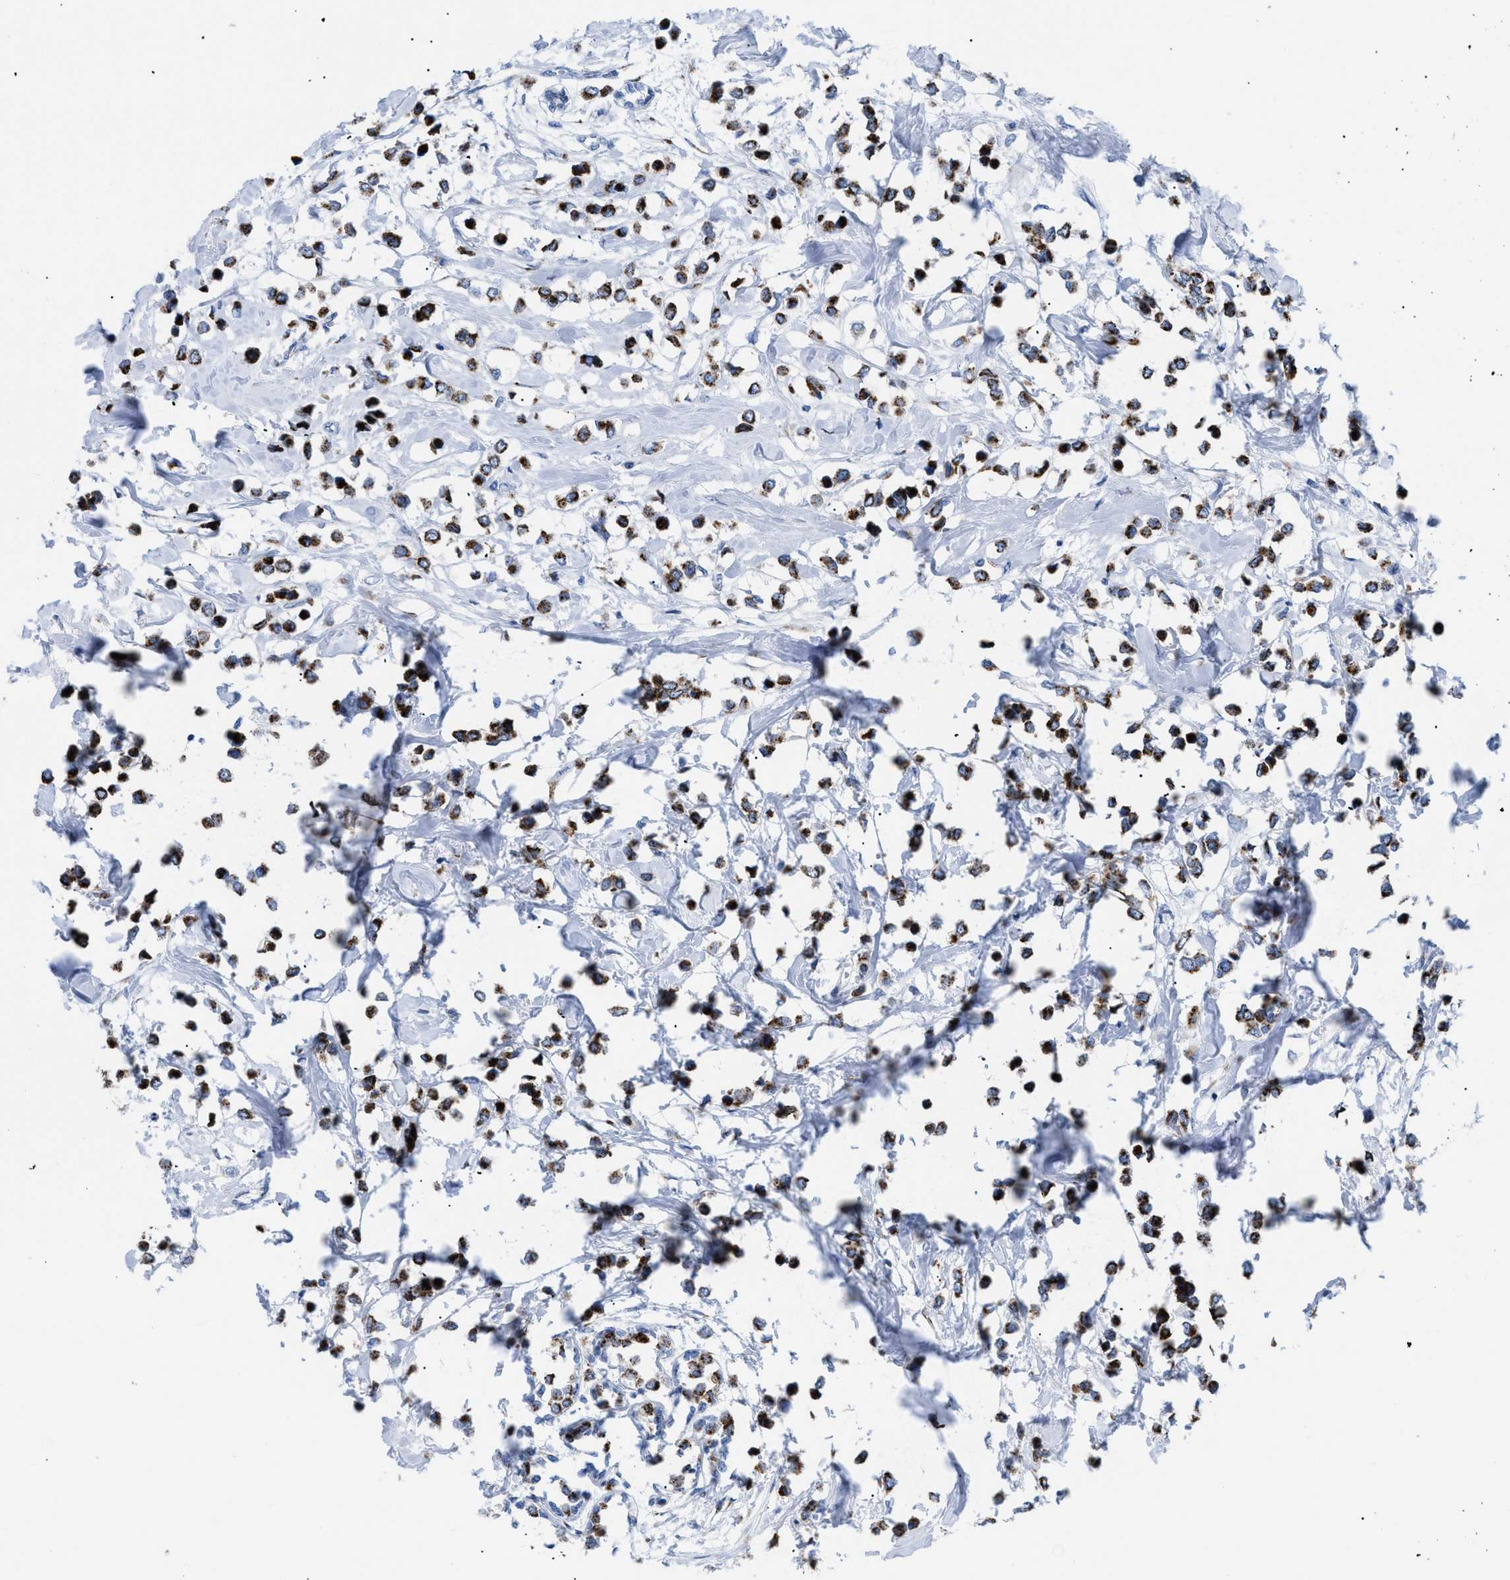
{"staining": {"intensity": "strong", "quantity": ">75%", "location": "cytoplasmic/membranous"}, "tissue": "breast cancer", "cell_type": "Tumor cells", "image_type": "cancer", "snomed": [{"axis": "morphology", "description": "Lobular carcinoma"}, {"axis": "topography", "description": "Breast"}], "caption": "A photomicrograph showing strong cytoplasmic/membranous staining in about >75% of tumor cells in breast cancer (lobular carcinoma), as visualized by brown immunohistochemical staining.", "gene": "TMEM17", "patient": {"sex": "female", "age": 51}}